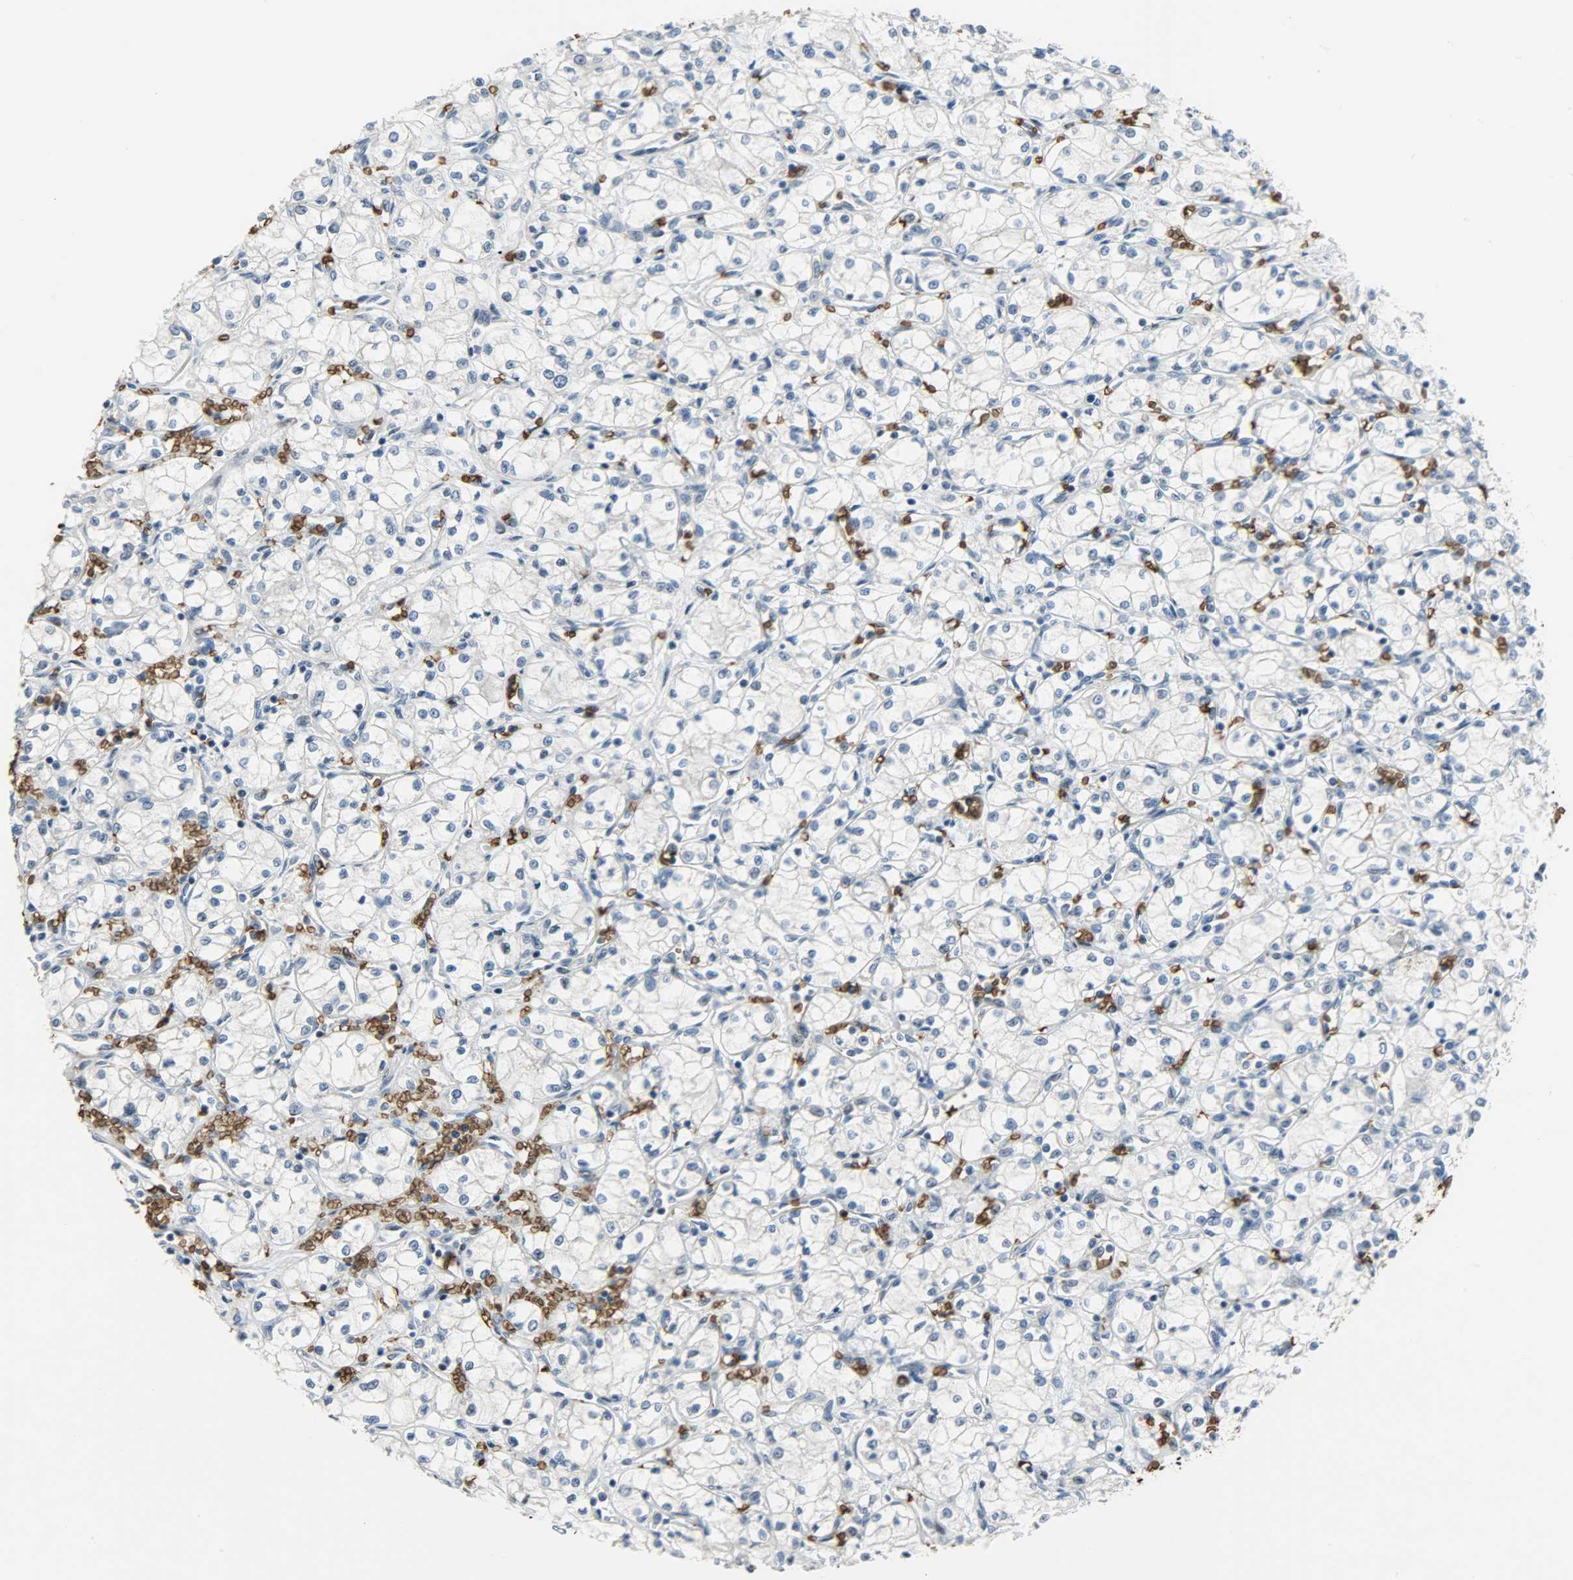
{"staining": {"intensity": "negative", "quantity": "none", "location": "none"}, "tissue": "renal cancer", "cell_type": "Tumor cells", "image_type": "cancer", "snomed": [{"axis": "morphology", "description": "Normal tissue, NOS"}, {"axis": "morphology", "description": "Adenocarcinoma, NOS"}, {"axis": "topography", "description": "Kidney"}], "caption": "Tumor cells are negative for protein expression in human renal cancer.", "gene": "SNAI1", "patient": {"sex": "male", "age": 59}}